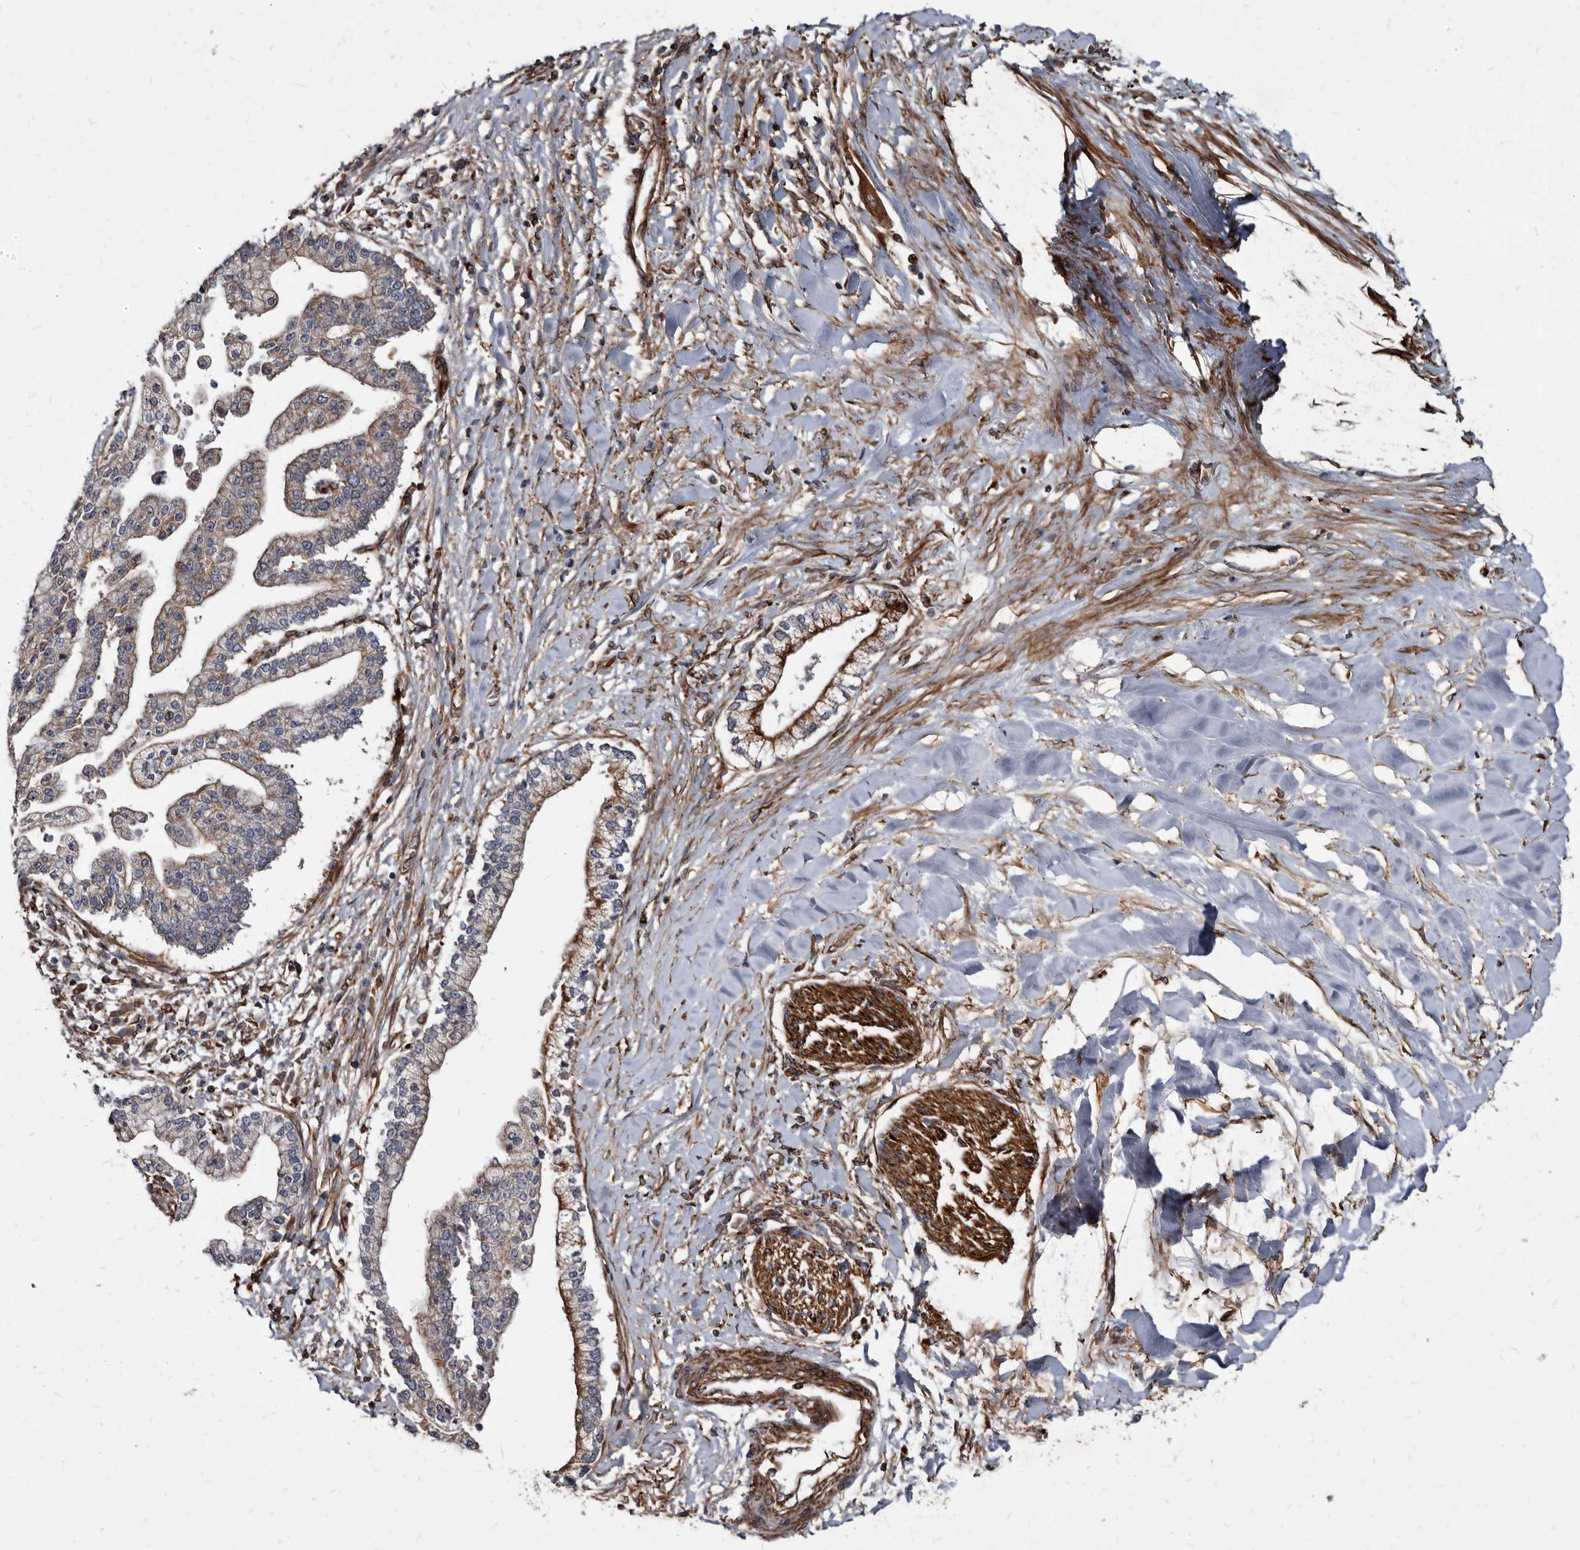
{"staining": {"intensity": "strong", "quantity": "<25%", "location": "cytoplasmic/membranous"}, "tissue": "liver cancer", "cell_type": "Tumor cells", "image_type": "cancer", "snomed": [{"axis": "morphology", "description": "Cholangiocarcinoma"}, {"axis": "topography", "description": "Liver"}], "caption": "A micrograph of liver cancer stained for a protein demonstrates strong cytoplasmic/membranous brown staining in tumor cells. (IHC, brightfield microscopy, high magnification).", "gene": "KCTD20", "patient": {"sex": "male", "age": 50}}